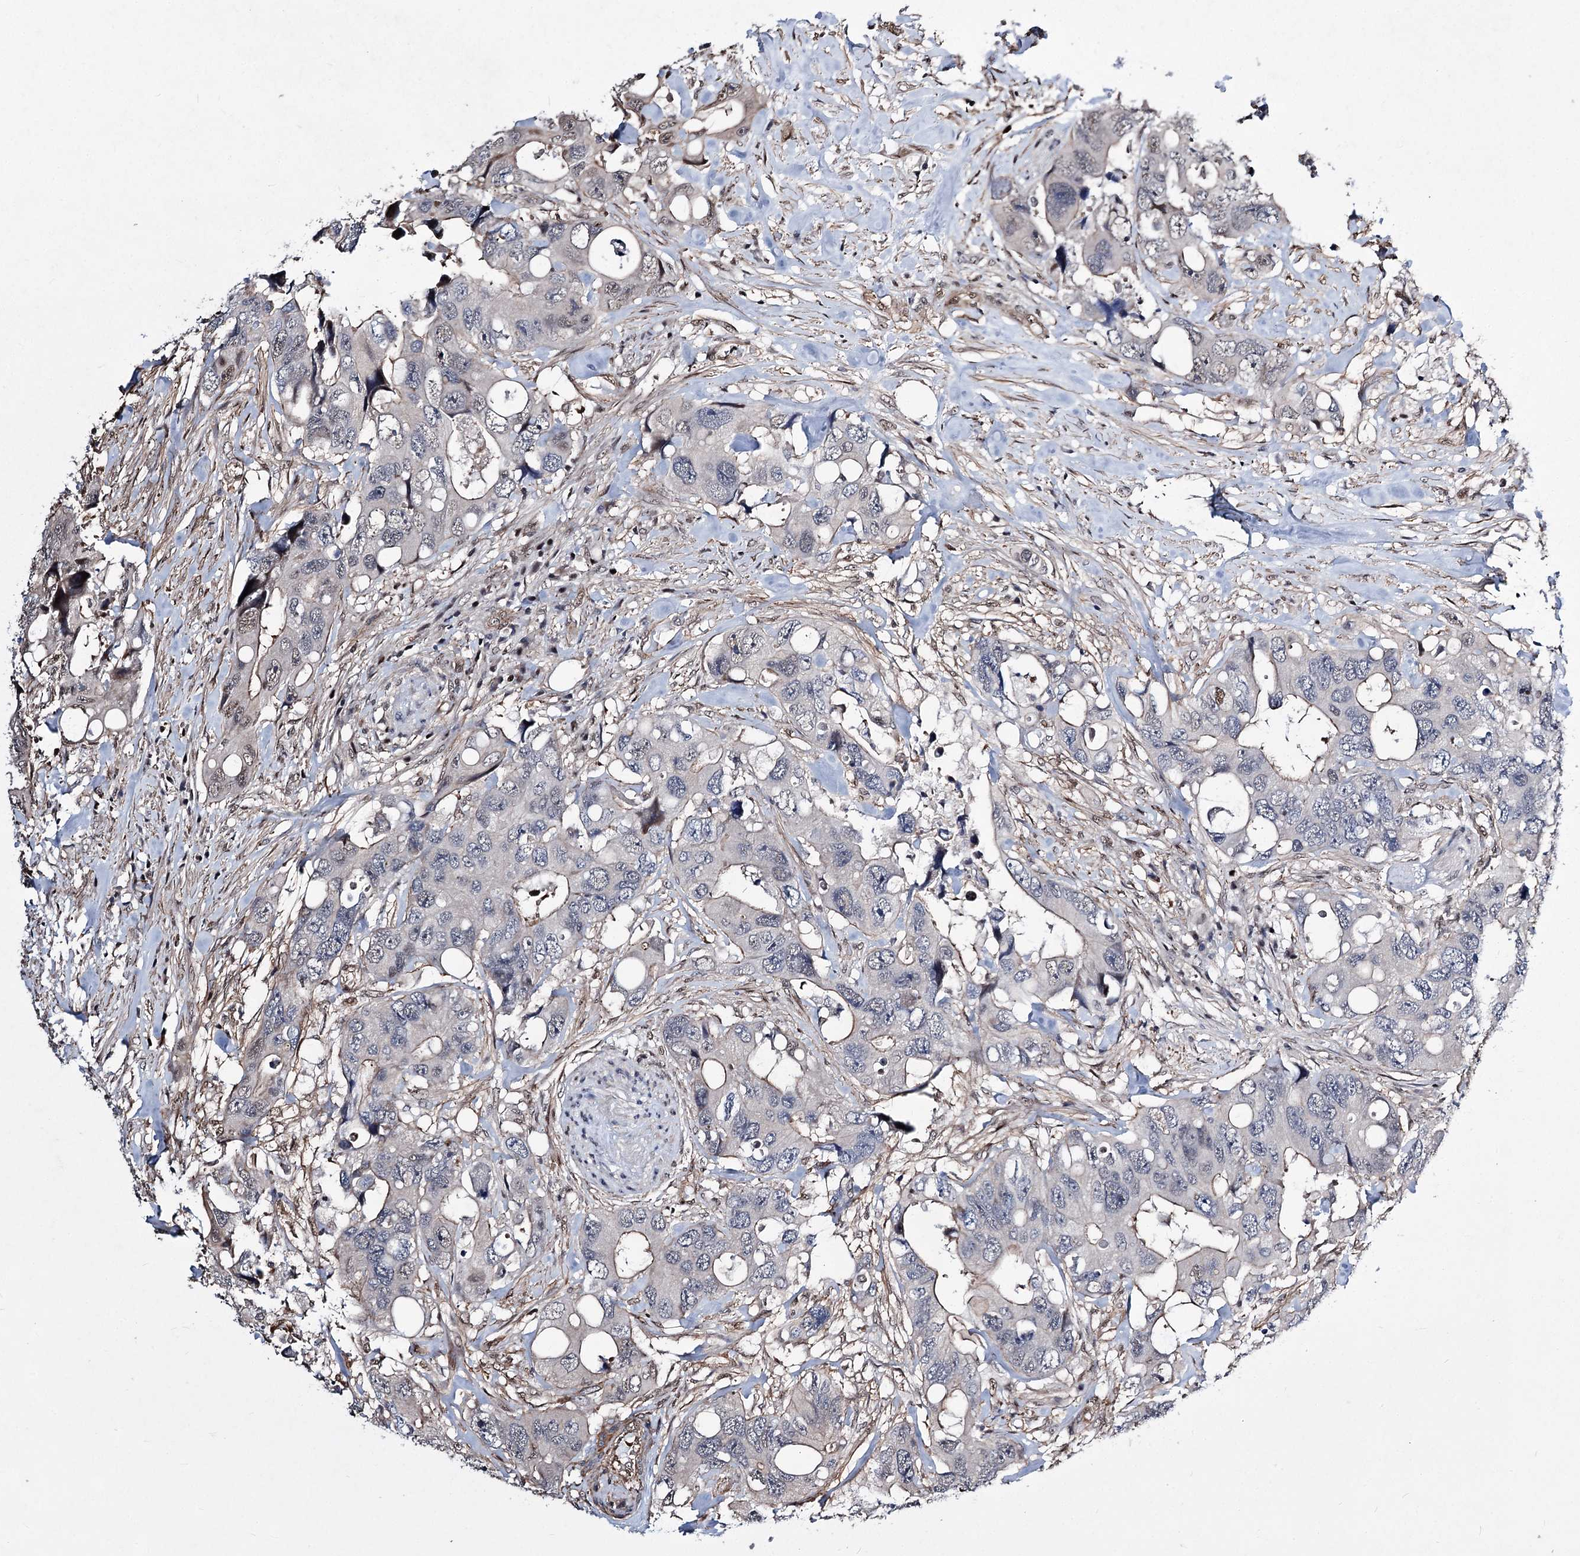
{"staining": {"intensity": "weak", "quantity": "<25%", "location": "cytoplasmic/membranous"}, "tissue": "colorectal cancer", "cell_type": "Tumor cells", "image_type": "cancer", "snomed": [{"axis": "morphology", "description": "Adenocarcinoma, NOS"}, {"axis": "topography", "description": "Rectum"}], "caption": "High magnification brightfield microscopy of colorectal cancer (adenocarcinoma) stained with DAB (brown) and counterstained with hematoxylin (blue): tumor cells show no significant positivity.", "gene": "CHMP7", "patient": {"sex": "male", "age": 57}}